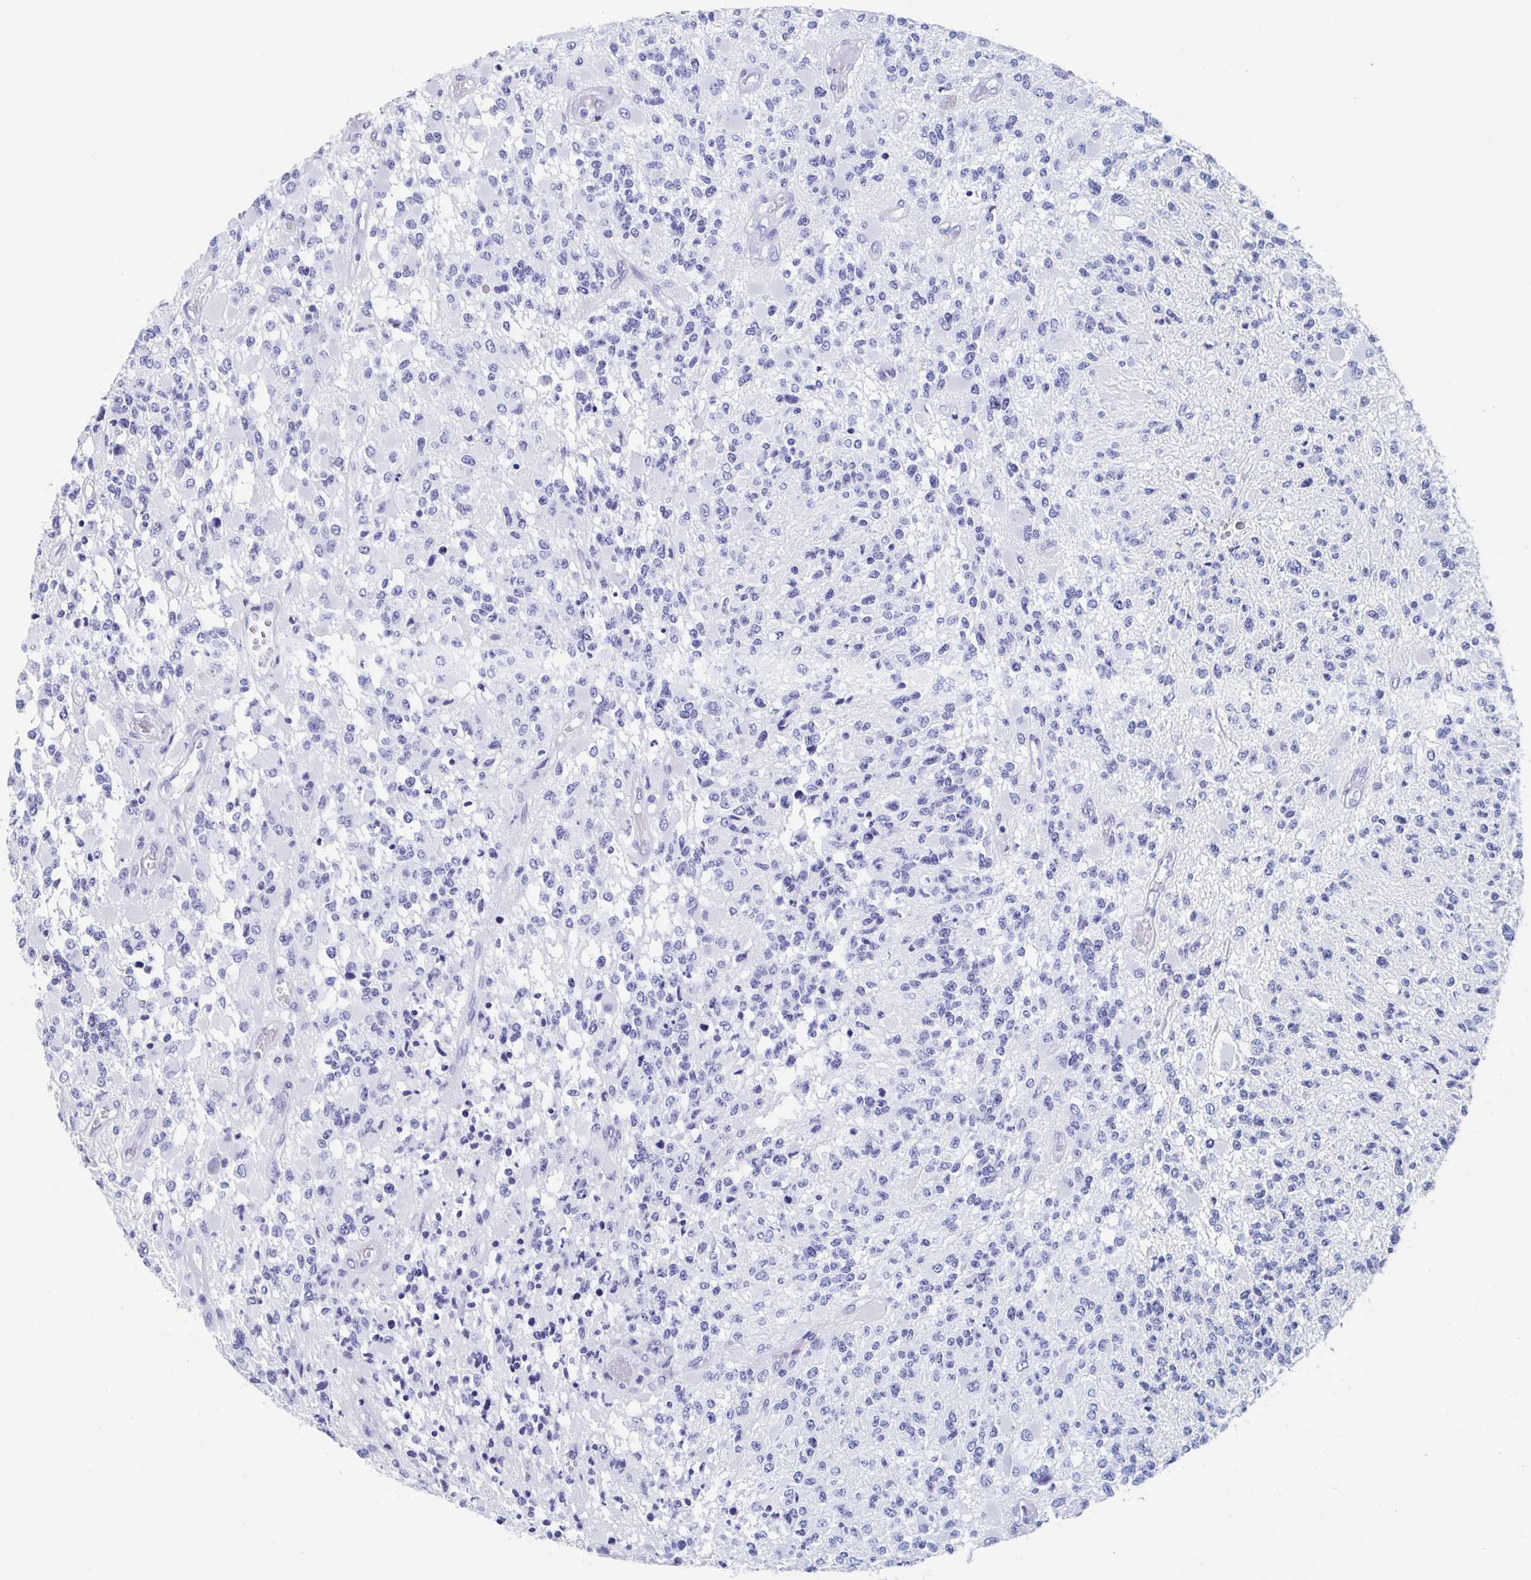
{"staining": {"intensity": "negative", "quantity": "none", "location": "none"}, "tissue": "glioma", "cell_type": "Tumor cells", "image_type": "cancer", "snomed": [{"axis": "morphology", "description": "Glioma, malignant, High grade"}, {"axis": "topography", "description": "Brain"}], "caption": "IHC of human malignant glioma (high-grade) exhibits no expression in tumor cells.", "gene": "HDGFL1", "patient": {"sex": "female", "age": 63}}